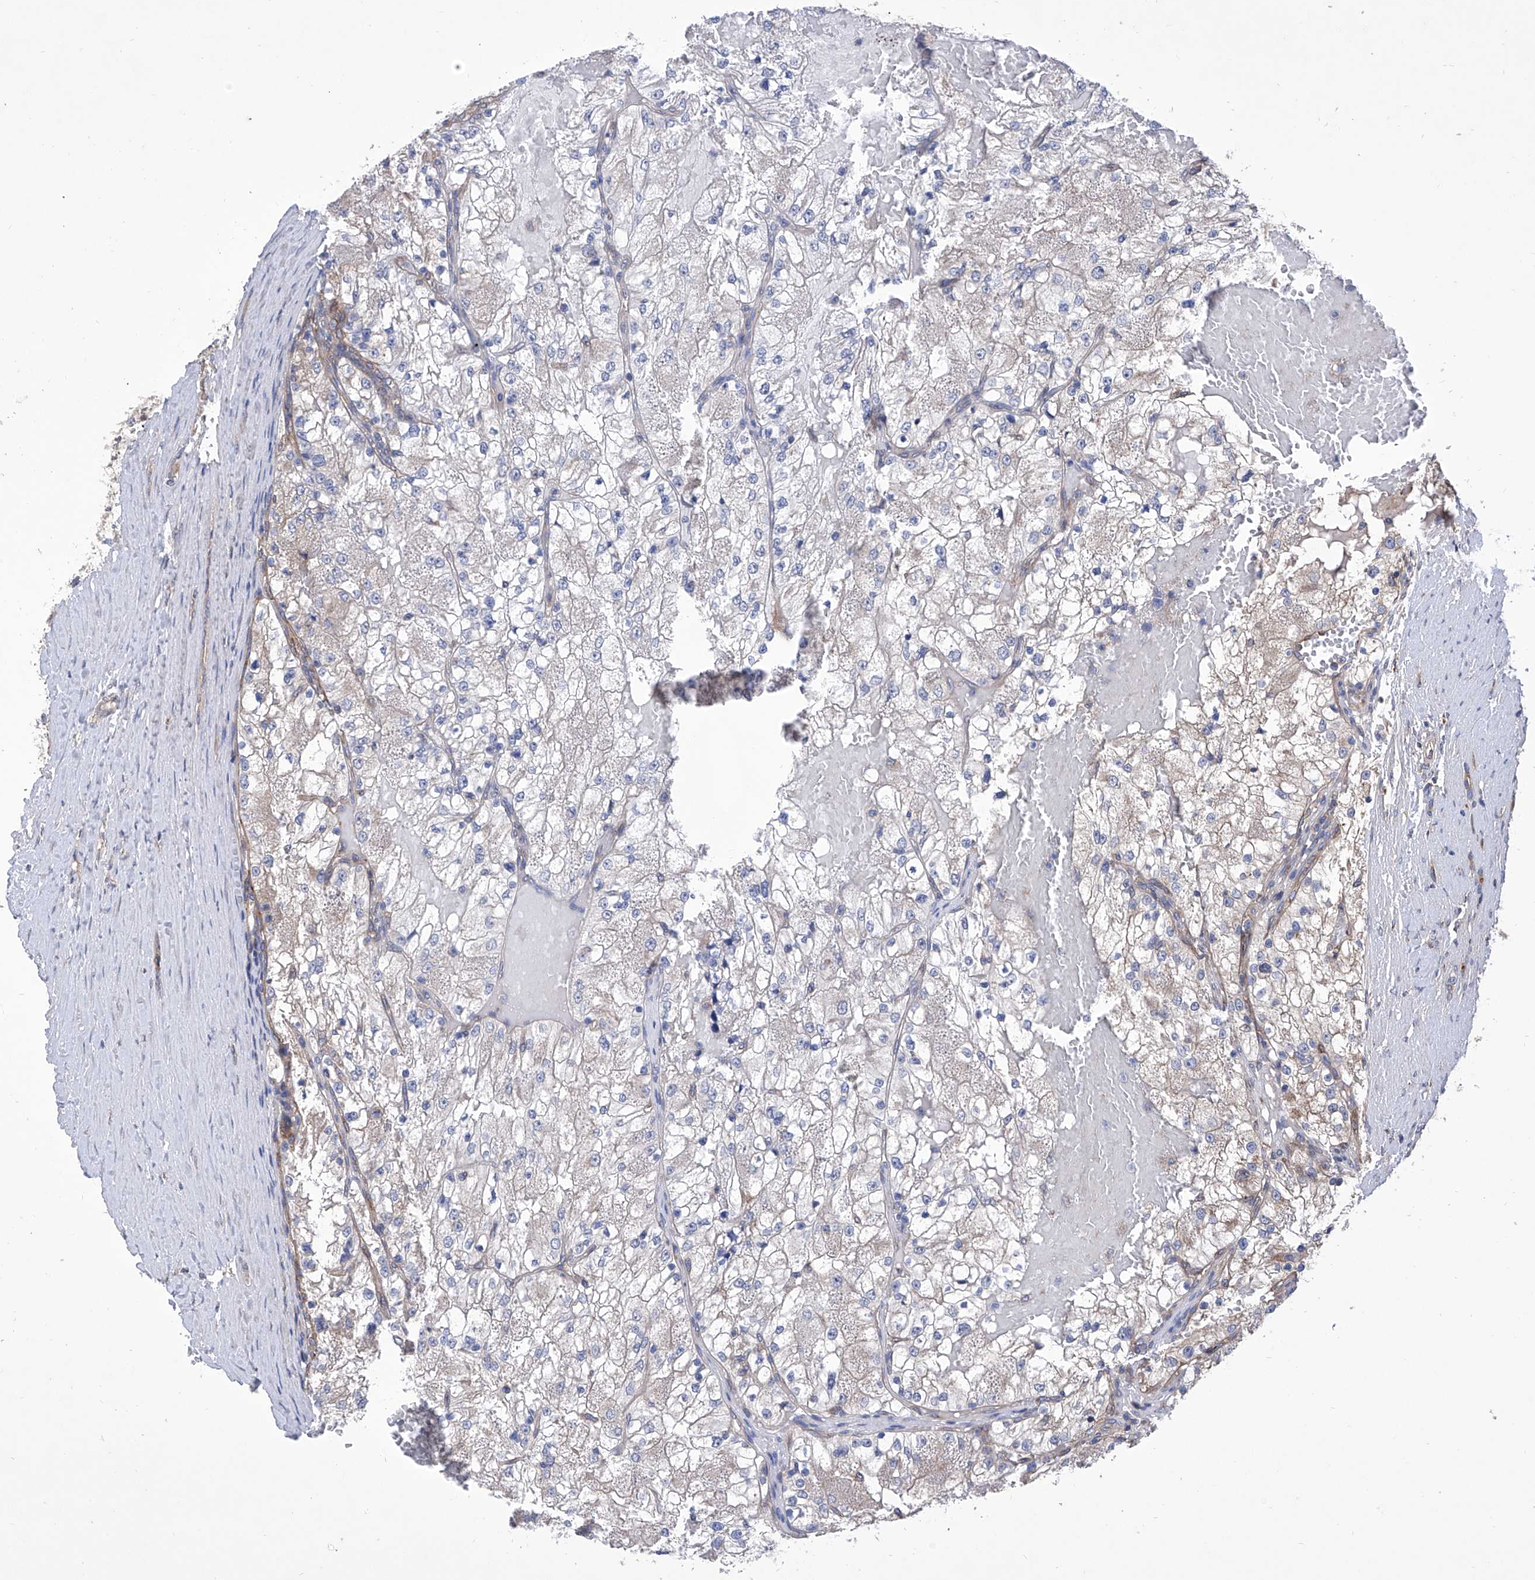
{"staining": {"intensity": "negative", "quantity": "none", "location": "none"}, "tissue": "renal cancer", "cell_type": "Tumor cells", "image_type": "cancer", "snomed": [{"axis": "morphology", "description": "Normal tissue, NOS"}, {"axis": "morphology", "description": "Adenocarcinoma, NOS"}, {"axis": "topography", "description": "Kidney"}], "caption": "The IHC photomicrograph has no significant expression in tumor cells of renal cancer tissue.", "gene": "TJAP1", "patient": {"sex": "male", "age": 68}}